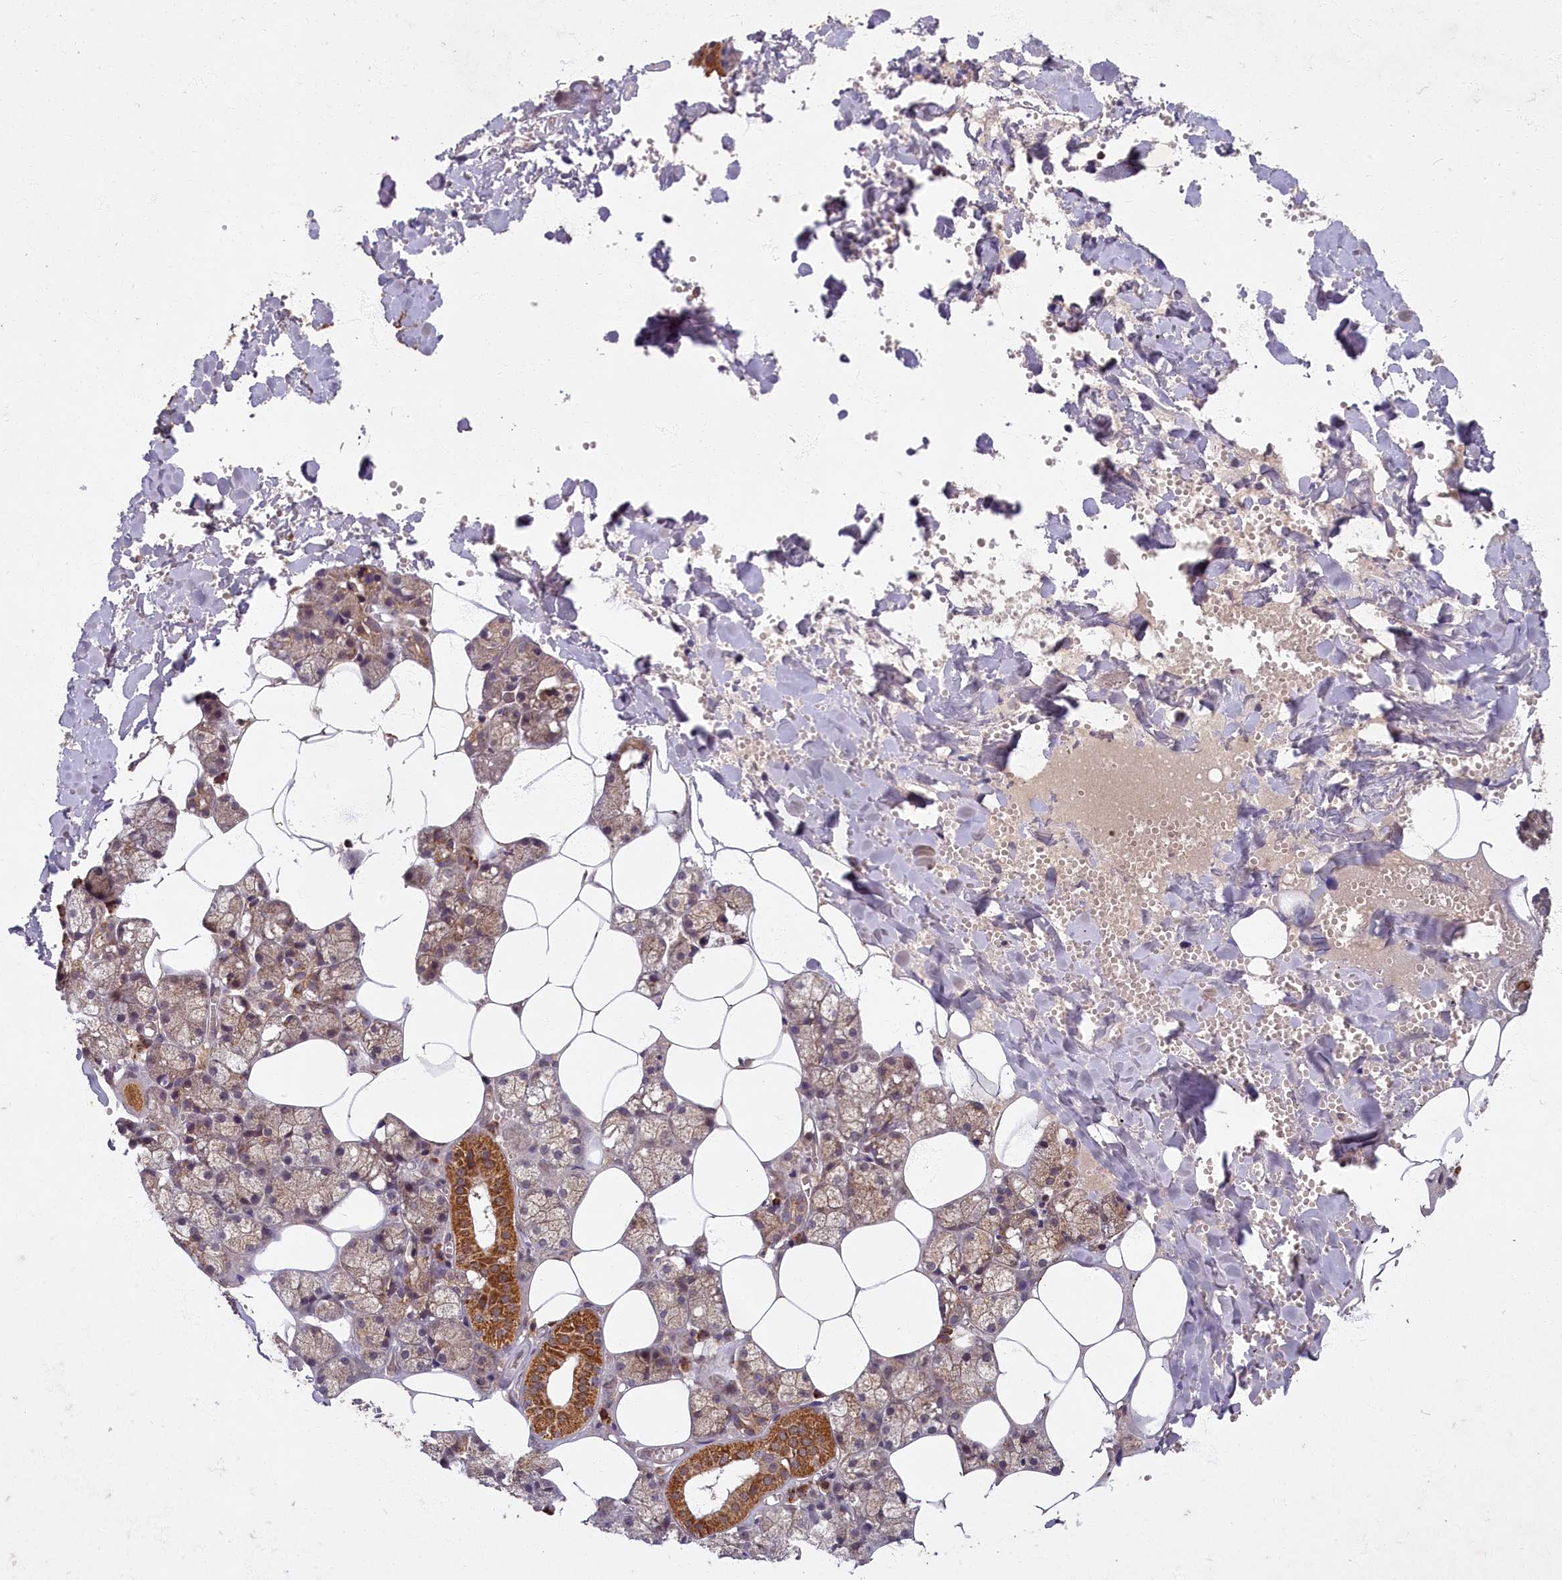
{"staining": {"intensity": "strong", "quantity": ">75%", "location": "cytoplasmic/membranous"}, "tissue": "salivary gland", "cell_type": "Glandular cells", "image_type": "normal", "snomed": [{"axis": "morphology", "description": "Normal tissue, NOS"}, {"axis": "topography", "description": "Salivary gland"}], "caption": "Strong cytoplasmic/membranous protein staining is present in about >75% of glandular cells in salivary gland.", "gene": "SLC11A2", "patient": {"sex": "male", "age": 62}}